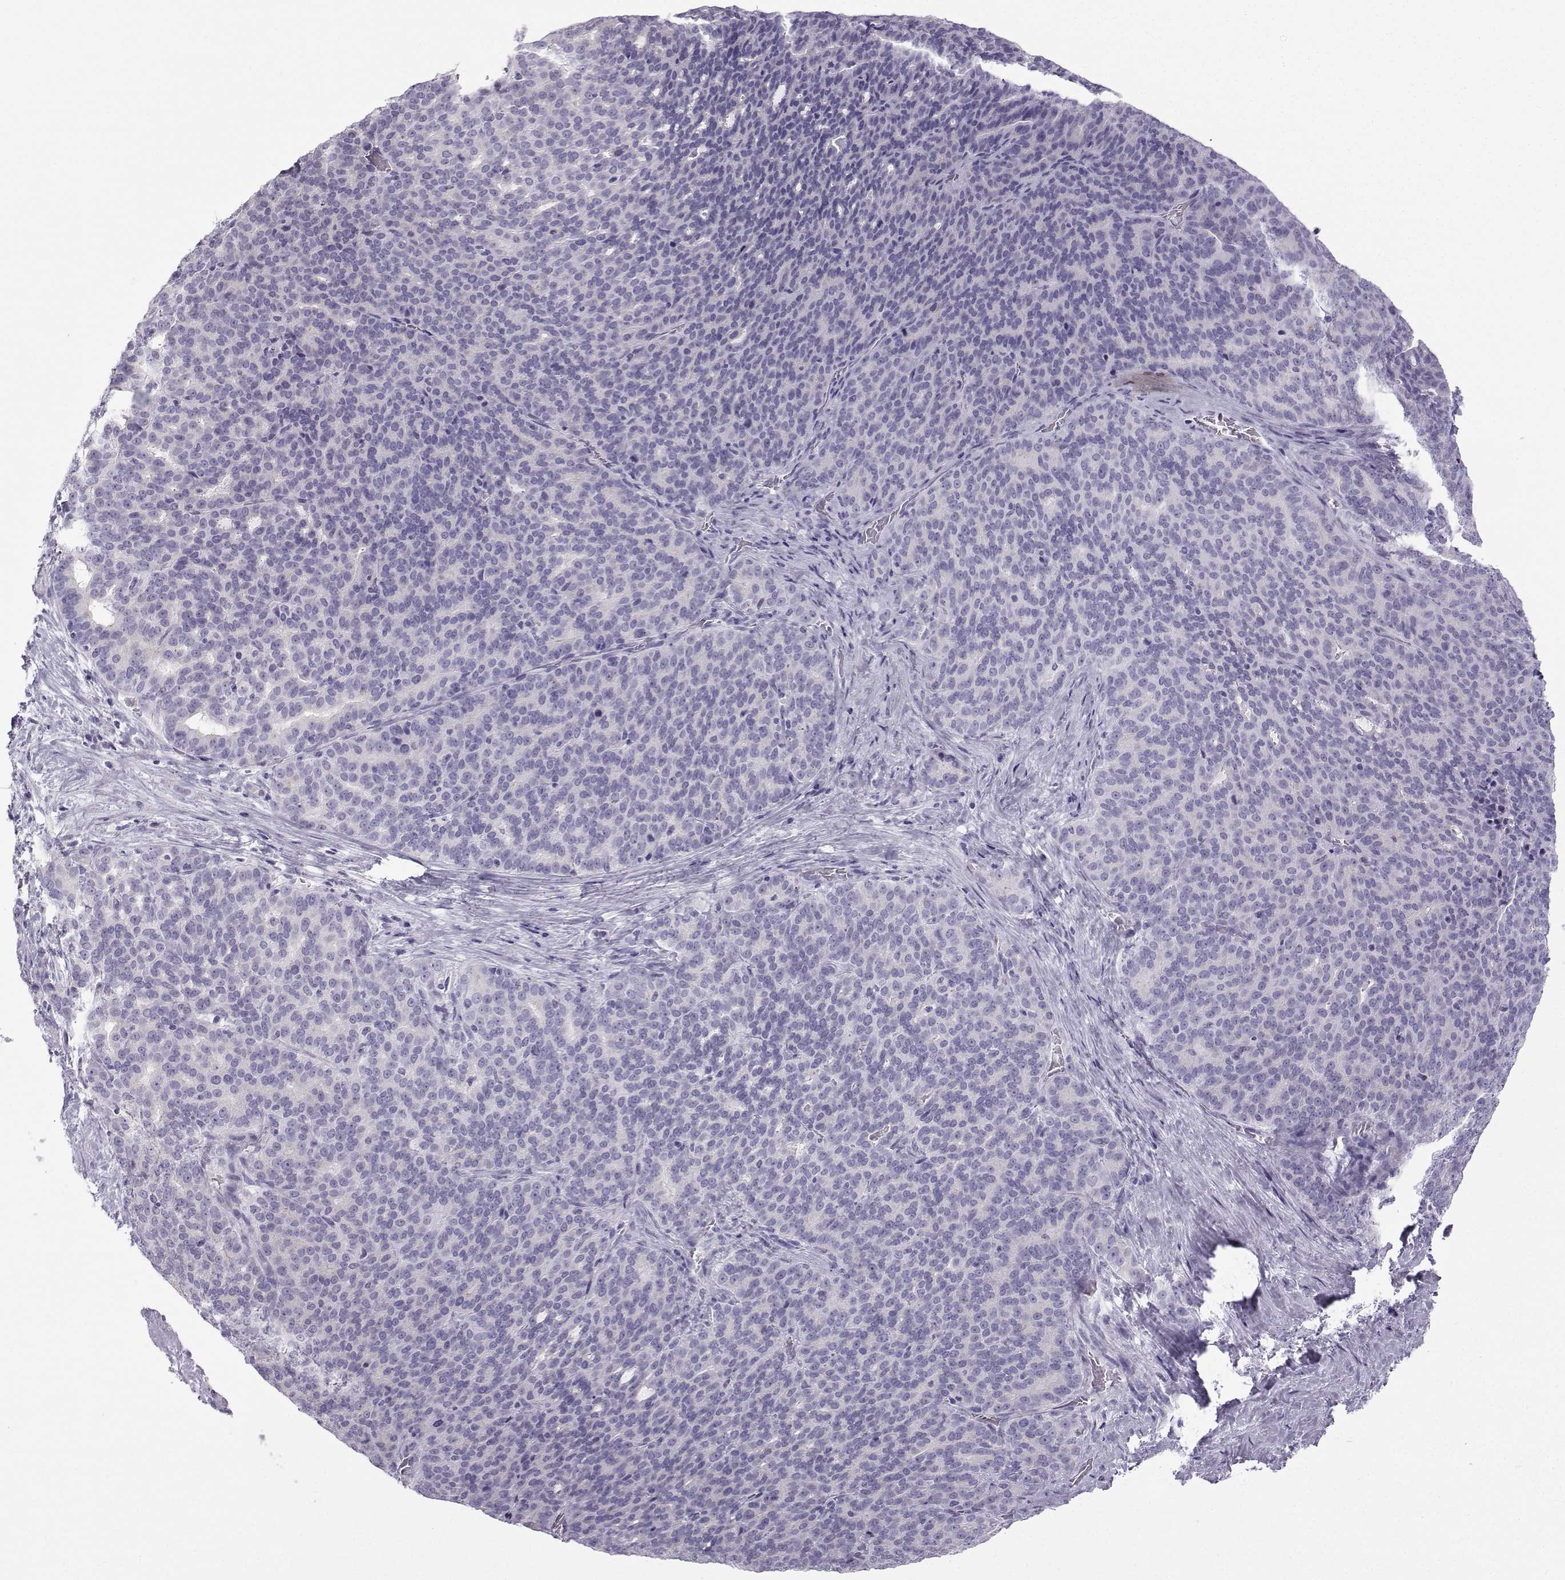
{"staining": {"intensity": "negative", "quantity": "none", "location": "none"}, "tissue": "liver cancer", "cell_type": "Tumor cells", "image_type": "cancer", "snomed": [{"axis": "morphology", "description": "Cholangiocarcinoma"}, {"axis": "topography", "description": "Liver"}], "caption": "Histopathology image shows no significant protein positivity in tumor cells of liver cancer.", "gene": "ZBTB8B", "patient": {"sex": "female", "age": 47}}